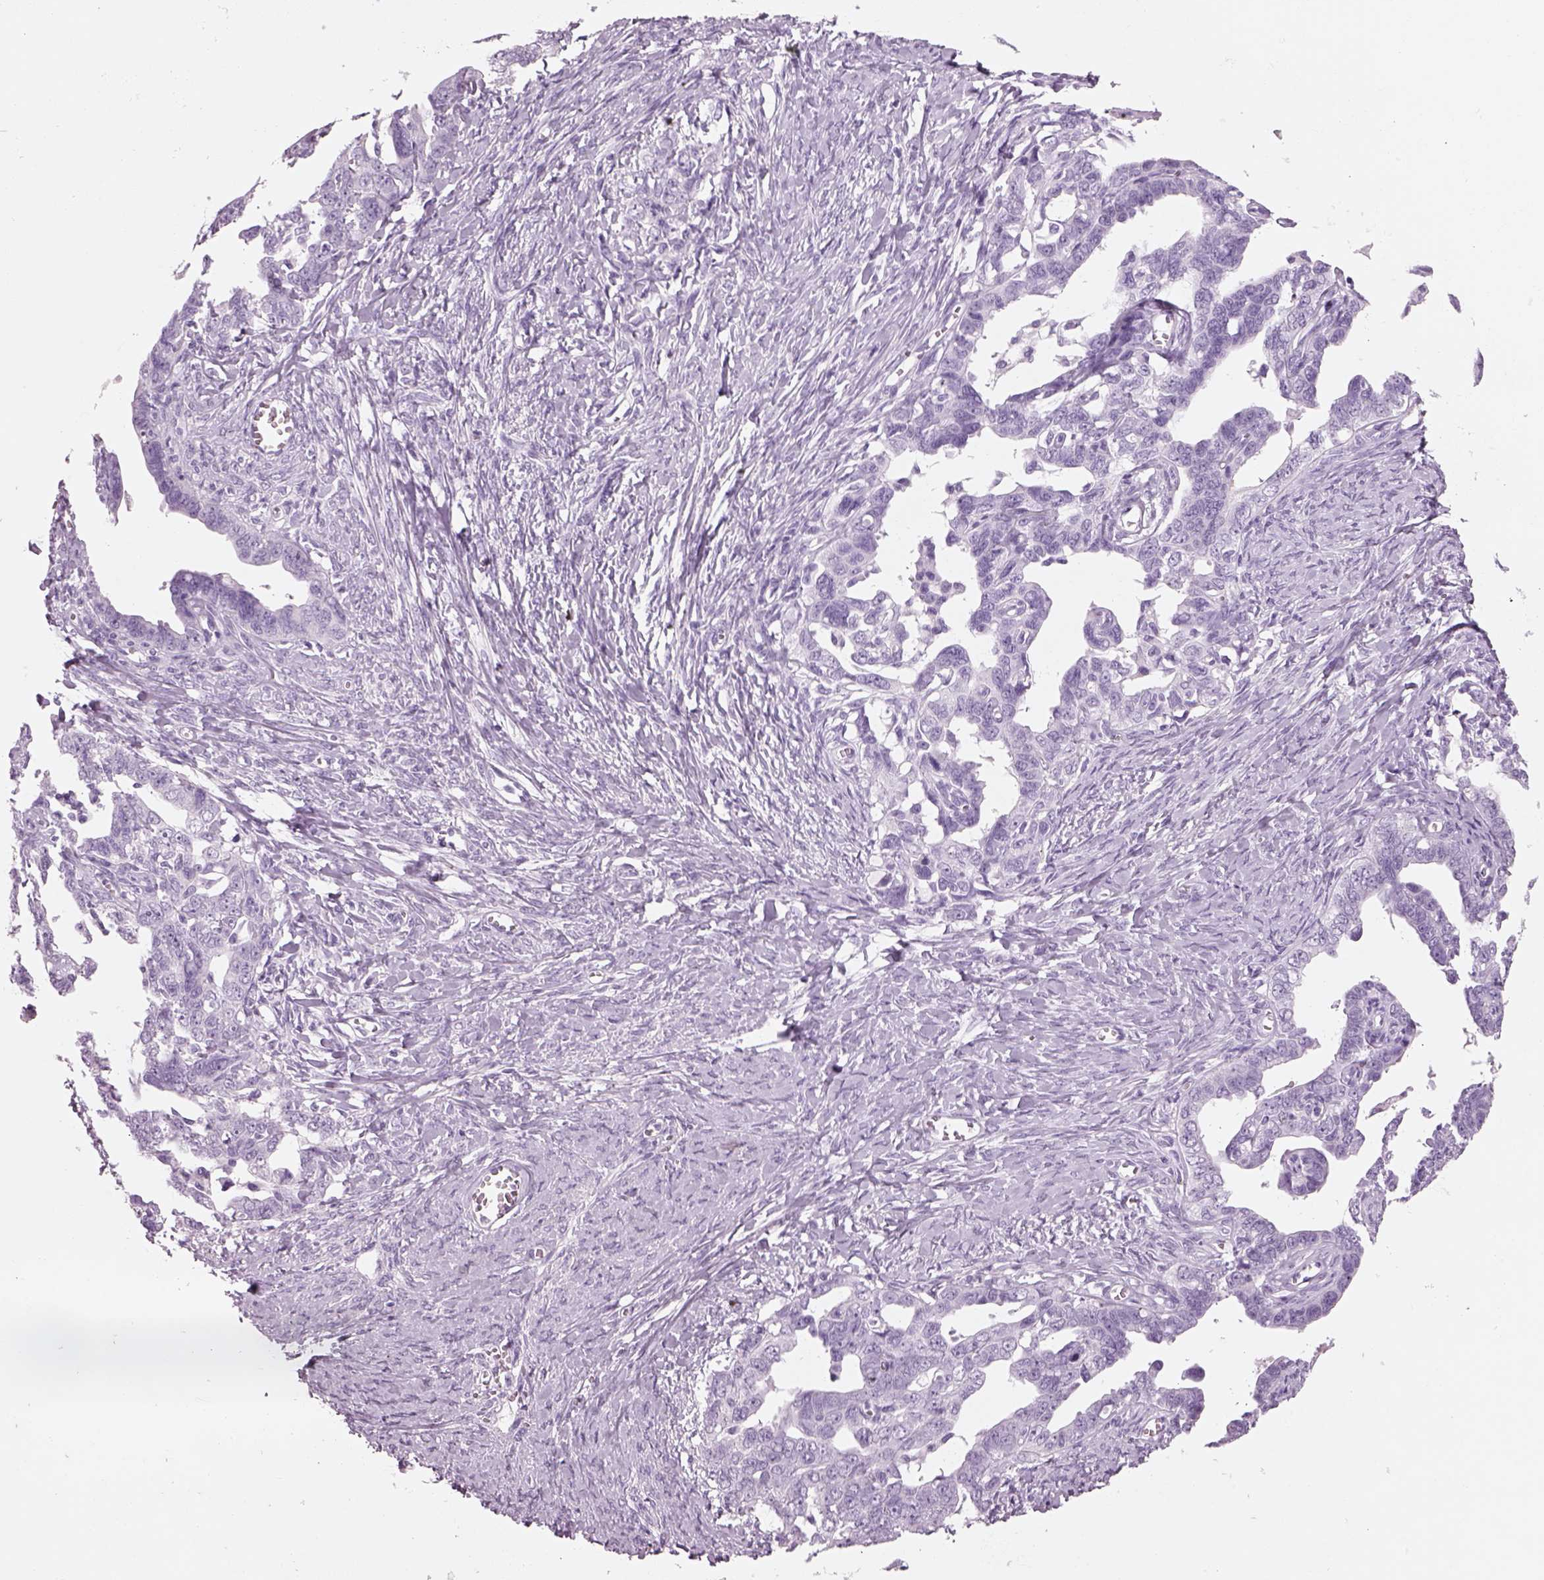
{"staining": {"intensity": "negative", "quantity": "none", "location": "none"}, "tissue": "ovarian cancer", "cell_type": "Tumor cells", "image_type": "cancer", "snomed": [{"axis": "morphology", "description": "Cystadenocarcinoma, serous, NOS"}, {"axis": "topography", "description": "Ovary"}], "caption": "High power microscopy micrograph of an immunohistochemistry (IHC) image of ovarian cancer, revealing no significant staining in tumor cells.", "gene": "RHO", "patient": {"sex": "female", "age": 69}}